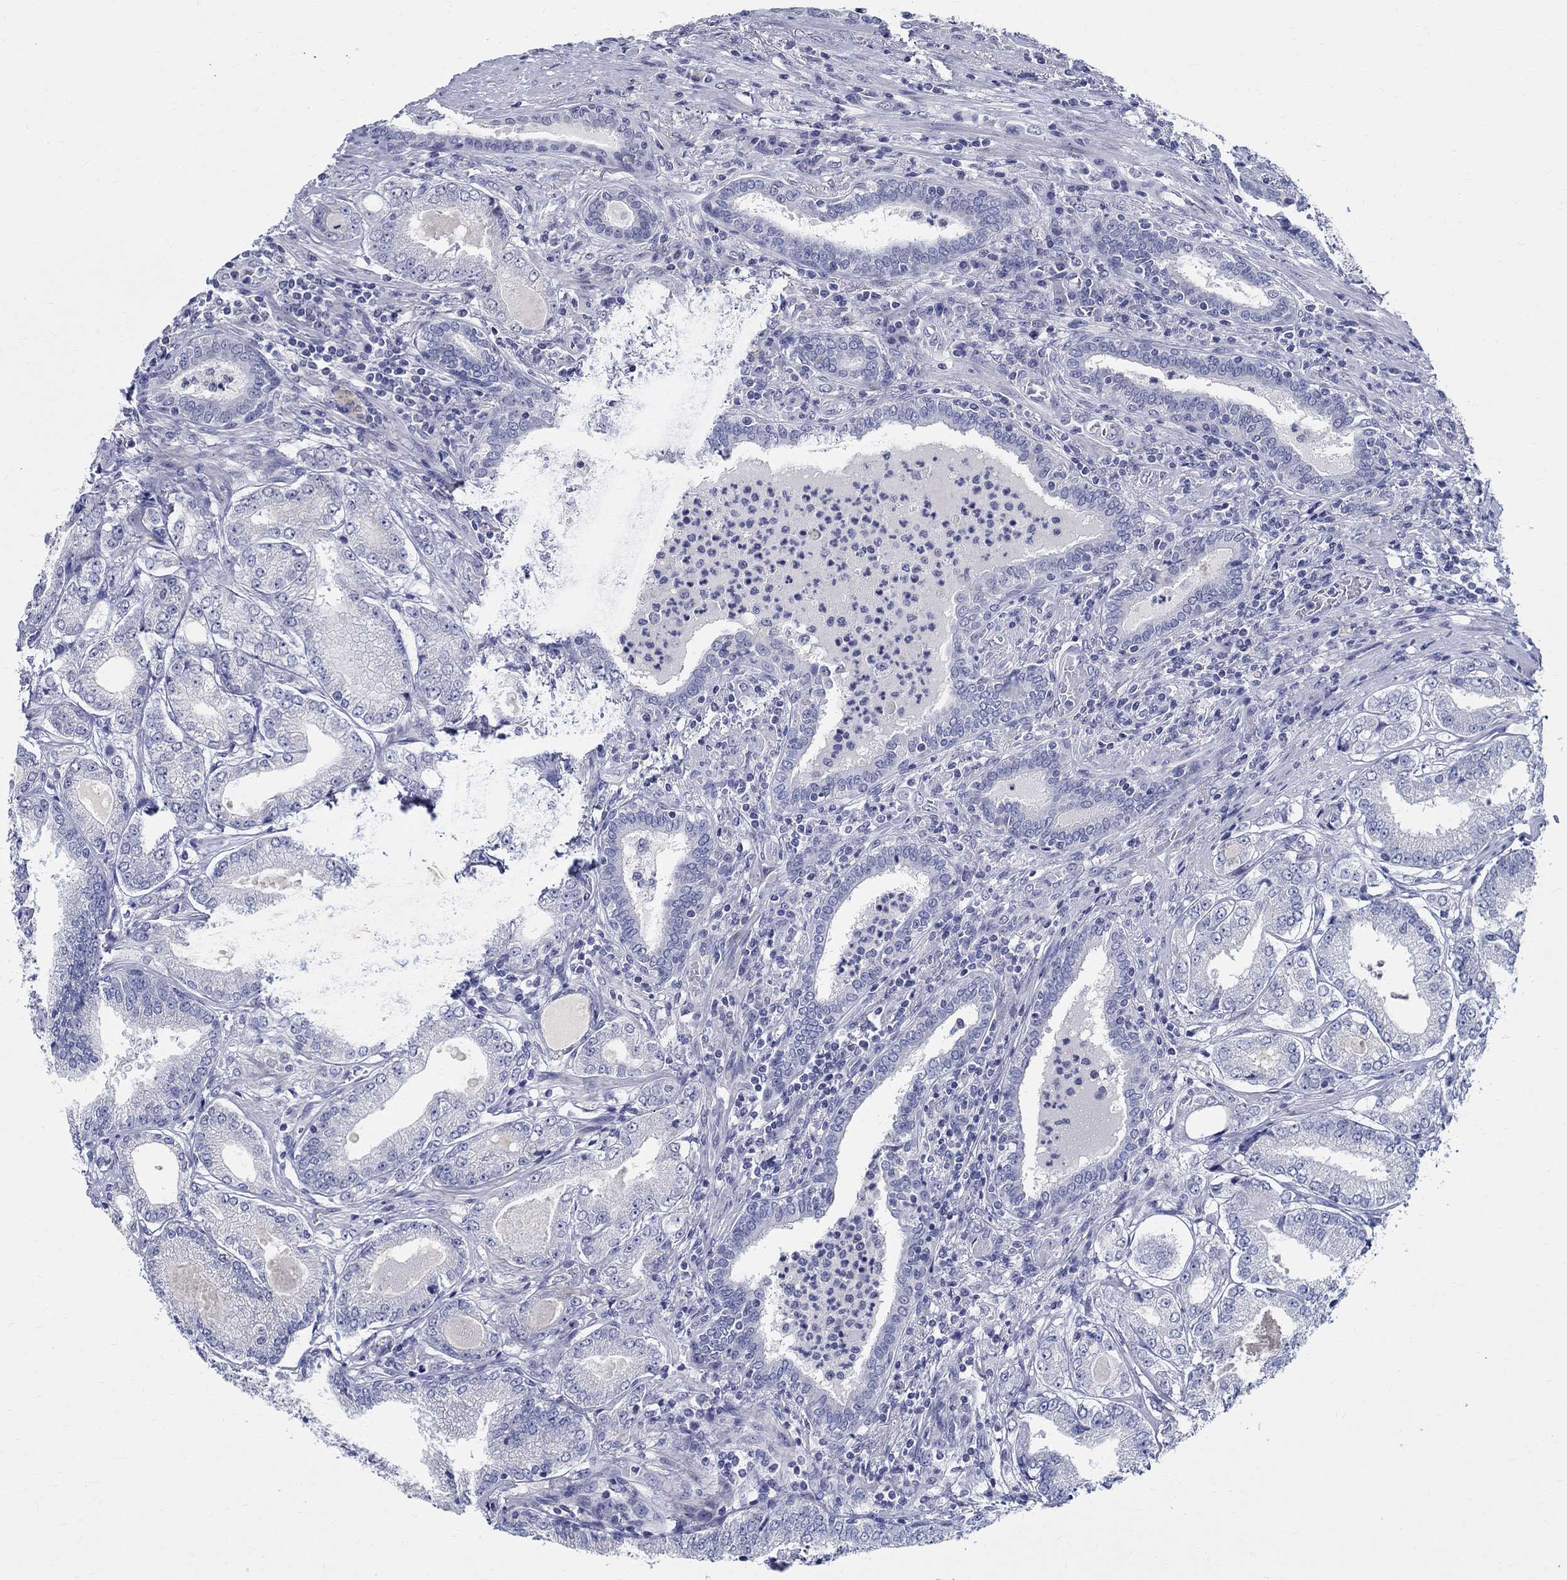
{"staining": {"intensity": "negative", "quantity": "none", "location": "none"}, "tissue": "prostate cancer", "cell_type": "Tumor cells", "image_type": "cancer", "snomed": [{"axis": "morphology", "description": "Adenocarcinoma, NOS"}, {"axis": "topography", "description": "Prostate"}], "caption": "Protein analysis of prostate adenocarcinoma shows no significant expression in tumor cells. (Immunohistochemistry, brightfield microscopy, high magnification).", "gene": "CETN1", "patient": {"sex": "male", "age": 65}}